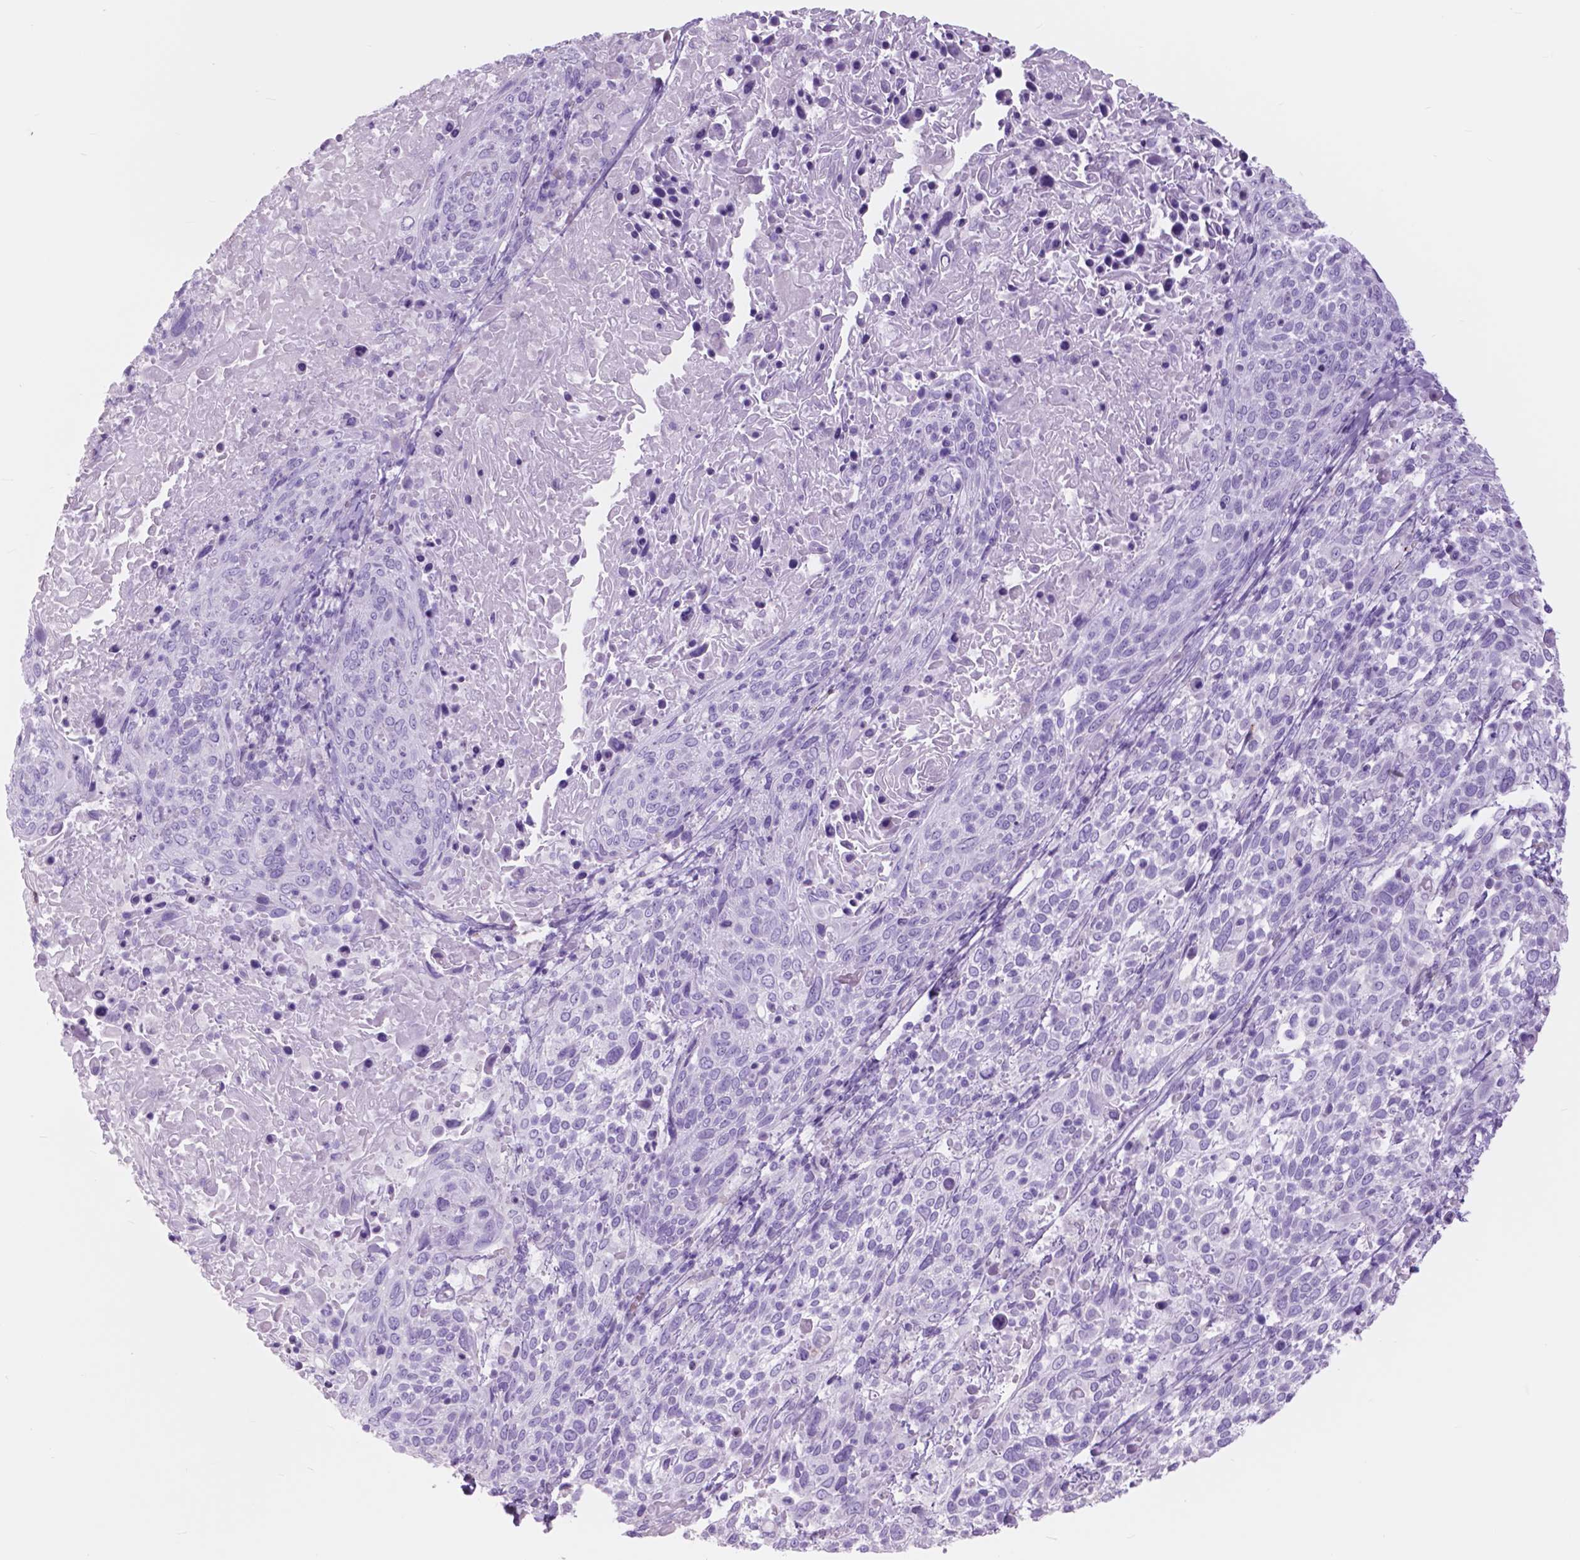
{"staining": {"intensity": "negative", "quantity": "none", "location": "none"}, "tissue": "cervical cancer", "cell_type": "Tumor cells", "image_type": "cancer", "snomed": [{"axis": "morphology", "description": "Squamous cell carcinoma, NOS"}, {"axis": "topography", "description": "Cervix"}], "caption": "The photomicrograph shows no significant expression in tumor cells of cervical cancer (squamous cell carcinoma). The staining is performed using DAB brown chromogen with nuclei counter-stained in using hematoxylin.", "gene": "FXYD2", "patient": {"sex": "female", "age": 61}}